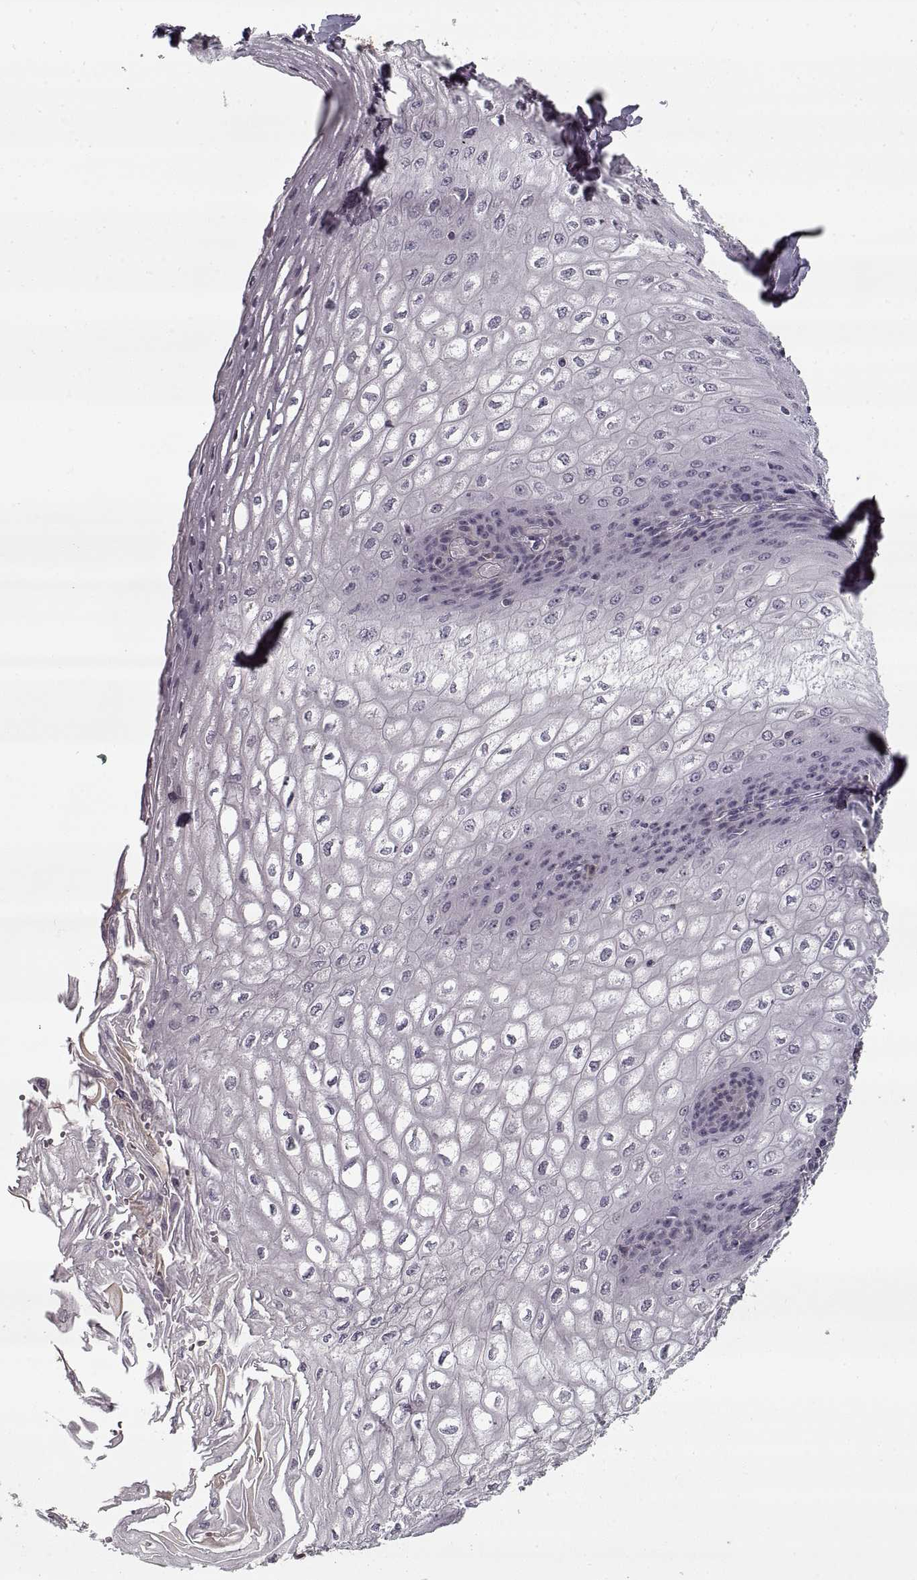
{"staining": {"intensity": "negative", "quantity": "none", "location": "none"}, "tissue": "esophagus", "cell_type": "Squamous epithelial cells", "image_type": "normal", "snomed": [{"axis": "morphology", "description": "Normal tissue, NOS"}, {"axis": "topography", "description": "Esophagus"}], "caption": "The image shows no significant positivity in squamous epithelial cells of esophagus.", "gene": "GAD2", "patient": {"sex": "male", "age": 58}}